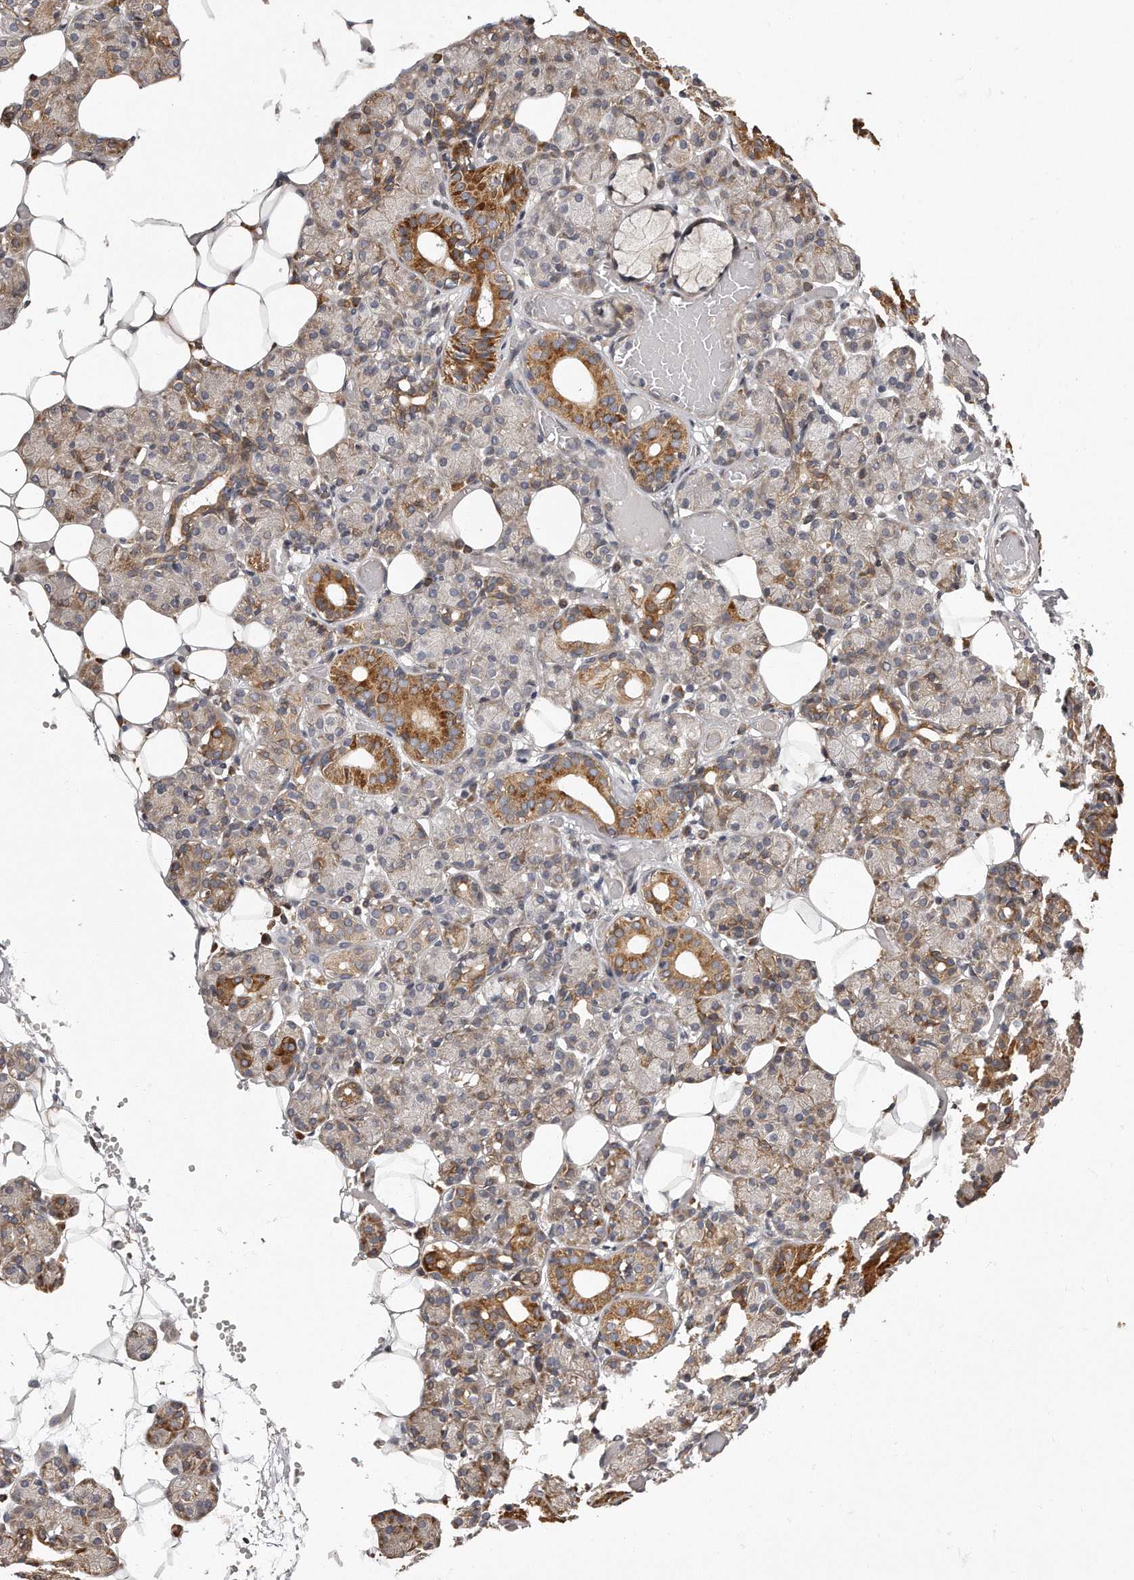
{"staining": {"intensity": "strong", "quantity": "25%-75%", "location": "cytoplasmic/membranous"}, "tissue": "salivary gland", "cell_type": "Glandular cells", "image_type": "normal", "snomed": [{"axis": "morphology", "description": "Normal tissue, NOS"}, {"axis": "topography", "description": "Salivary gland"}], "caption": "Immunohistochemistry of unremarkable salivary gland shows high levels of strong cytoplasmic/membranous staining in about 25%-75% of glandular cells. The protein of interest is shown in brown color, while the nuclei are stained blue.", "gene": "TRAPPC14", "patient": {"sex": "male", "age": 63}}